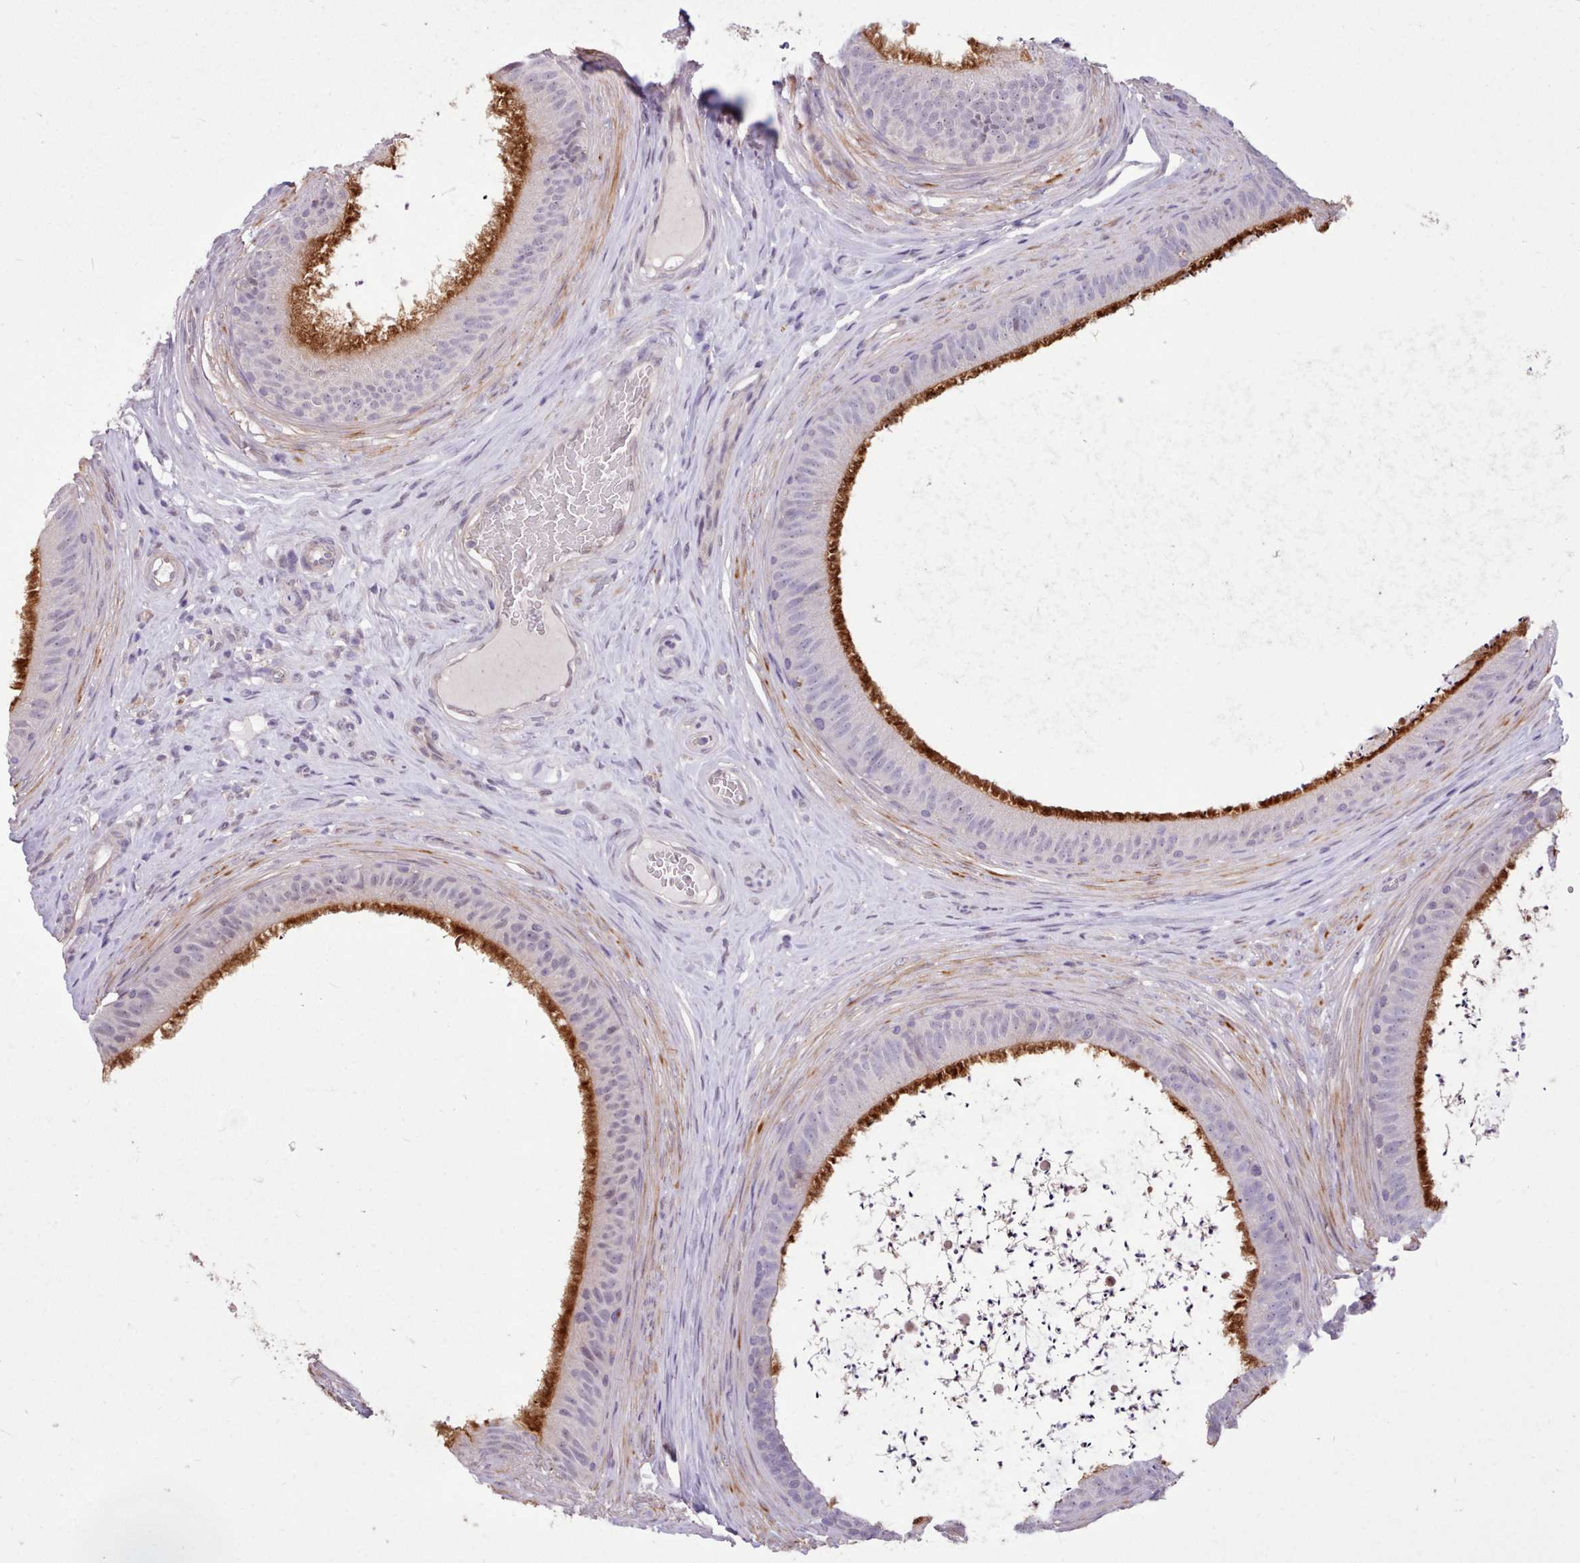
{"staining": {"intensity": "strong", "quantity": "<25%", "location": "cytoplasmic/membranous,nuclear"}, "tissue": "epididymis", "cell_type": "Glandular cells", "image_type": "normal", "snomed": [{"axis": "morphology", "description": "Normal tissue, NOS"}, {"axis": "topography", "description": "Testis"}, {"axis": "topography", "description": "Epididymis"}], "caption": "Strong cytoplasmic/membranous,nuclear expression is present in about <25% of glandular cells in normal epididymis.", "gene": "ZNF607", "patient": {"sex": "male", "age": 41}}